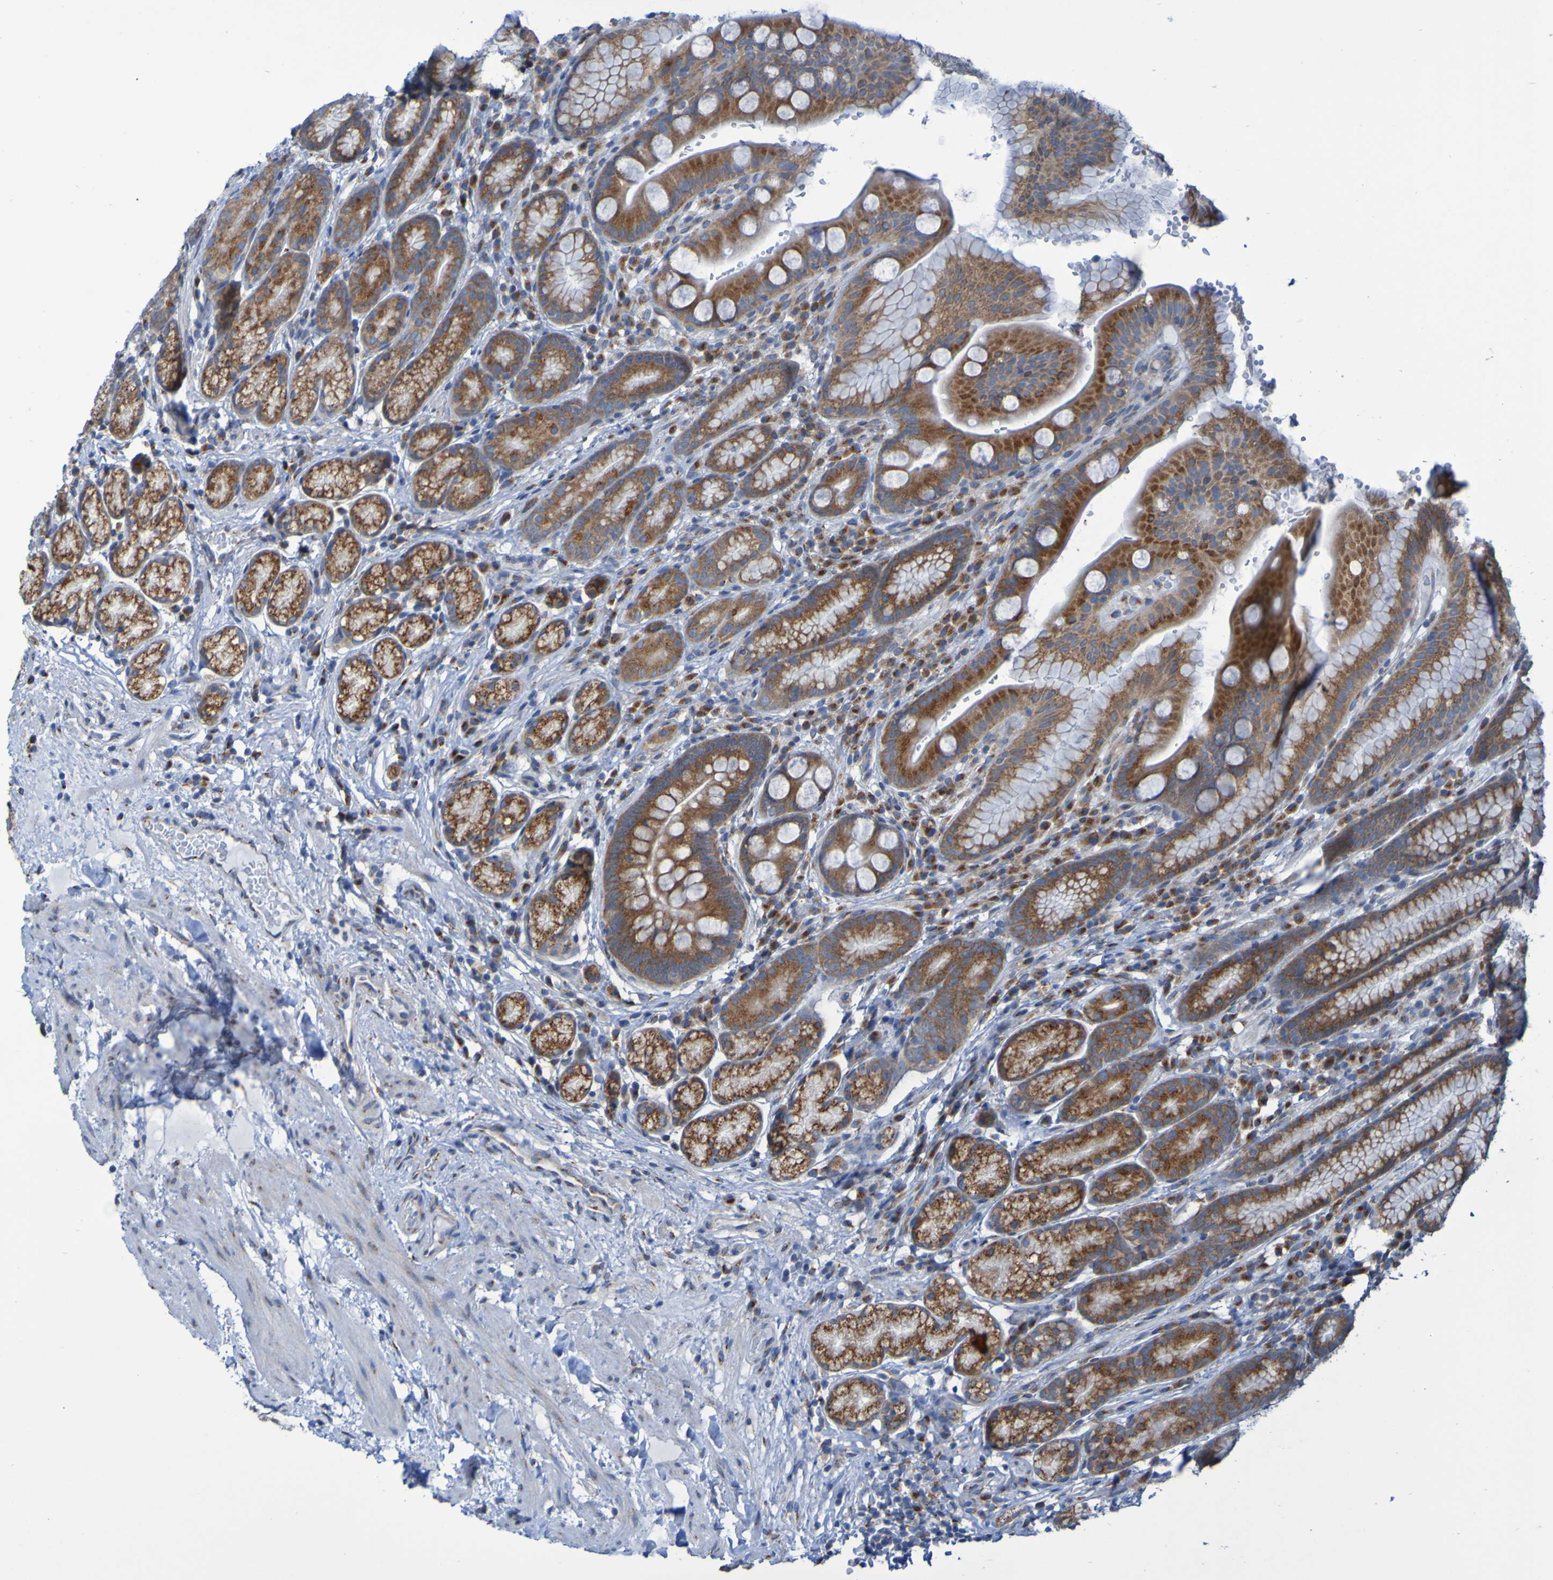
{"staining": {"intensity": "moderate", "quantity": ">75%", "location": "cytoplasmic/membranous"}, "tissue": "stomach", "cell_type": "Glandular cells", "image_type": "normal", "snomed": [{"axis": "morphology", "description": "Normal tissue, NOS"}, {"axis": "topography", "description": "Stomach, lower"}], "caption": "A high-resolution image shows immunohistochemistry staining of normal stomach, which demonstrates moderate cytoplasmic/membranous positivity in approximately >75% of glandular cells. (Stains: DAB (3,3'-diaminobenzidine) in brown, nuclei in blue, Microscopy: brightfield microscopy at high magnification).", "gene": "FKBP3", "patient": {"sex": "male", "age": 52}}